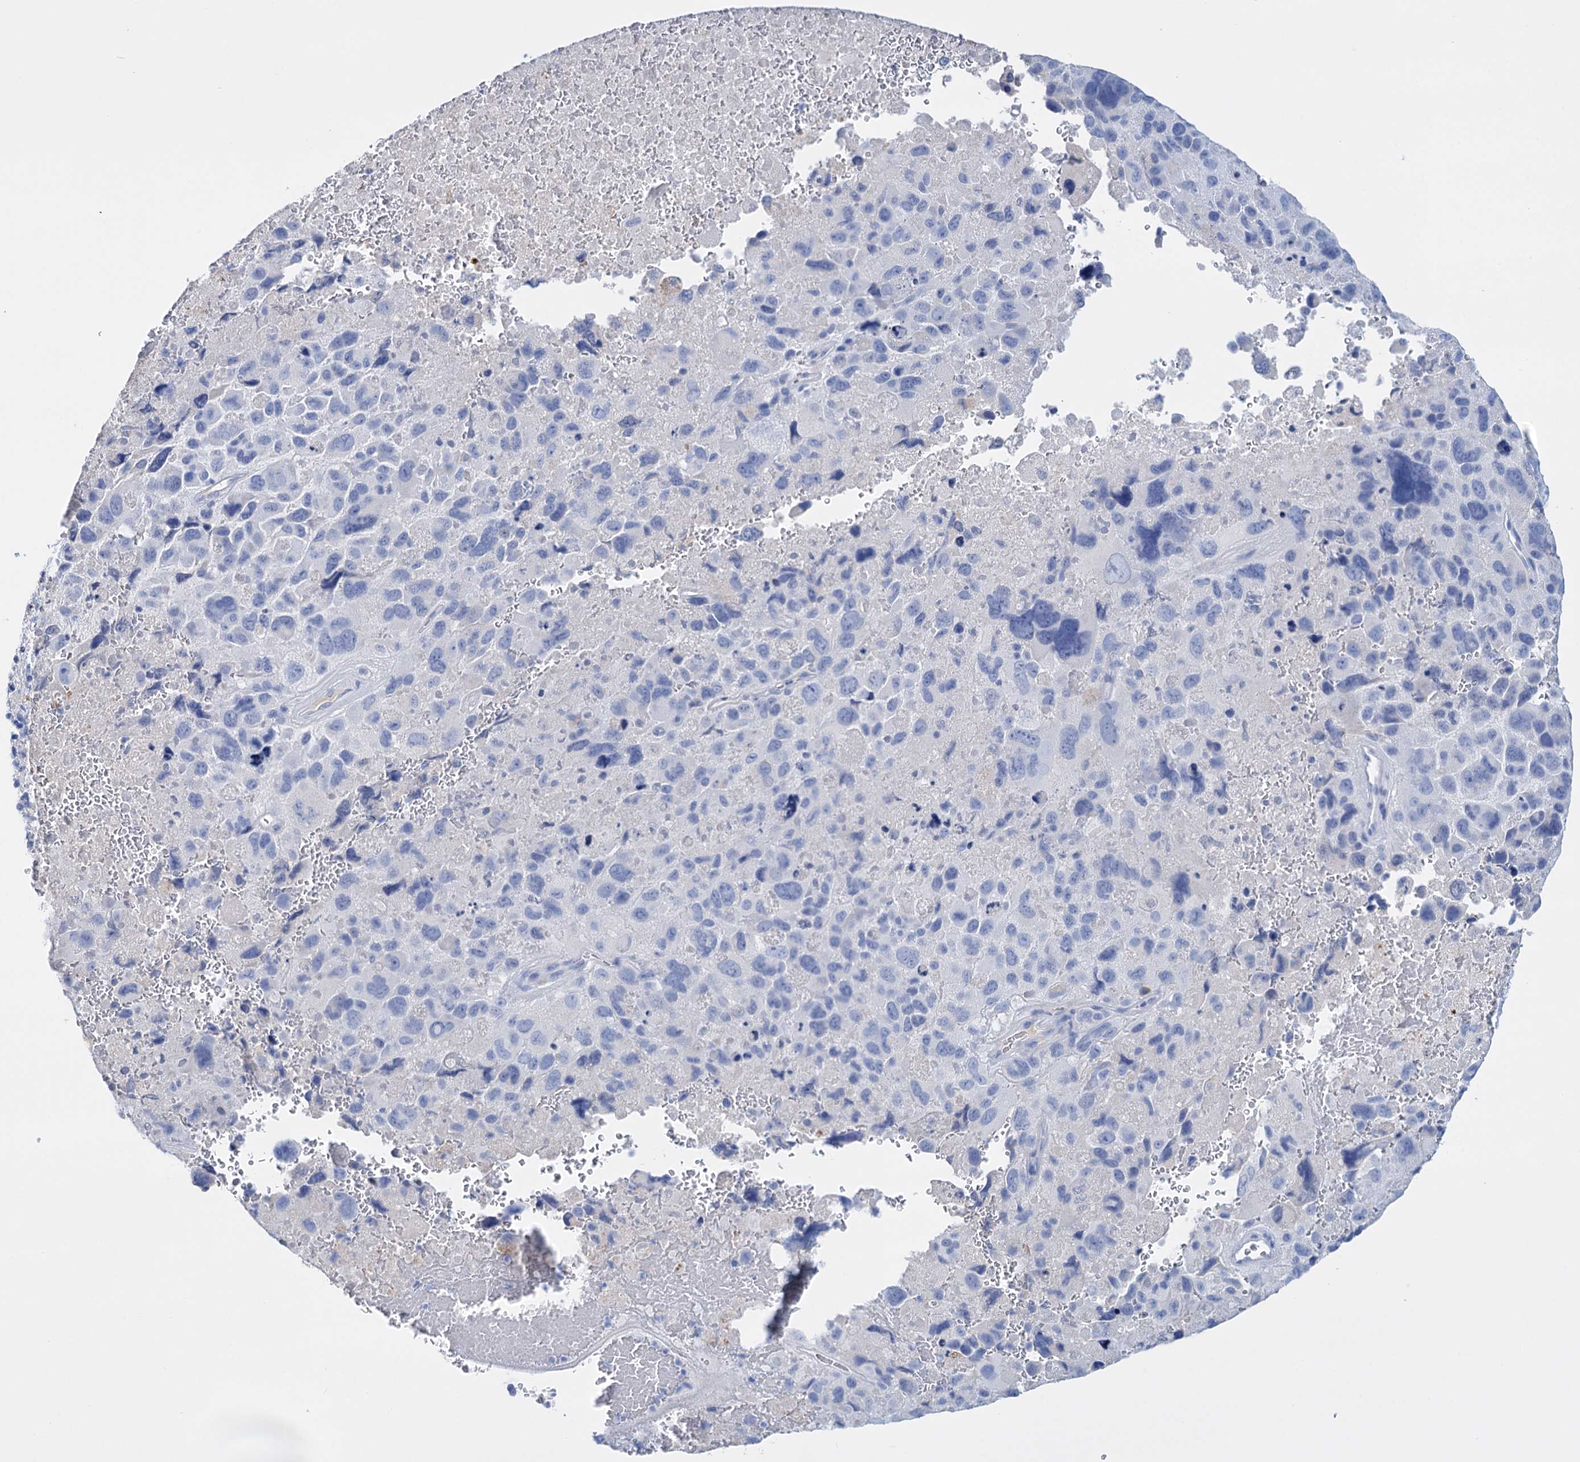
{"staining": {"intensity": "negative", "quantity": "none", "location": "none"}, "tissue": "melanoma", "cell_type": "Tumor cells", "image_type": "cancer", "snomed": [{"axis": "morphology", "description": "Malignant melanoma, Metastatic site"}, {"axis": "topography", "description": "Brain"}], "caption": "The micrograph displays no staining of tumor cells in malignant melanoma (metastatic site). The staining was performed using DAB (3,3'-diaminobenzidine) to visualize the protein expression in brown, while the nuclei were stained in blue with hematoxylin (Magnification: 20x).", "gene": "FBXW12", "patient": {"sex": "female", "age": 53}}